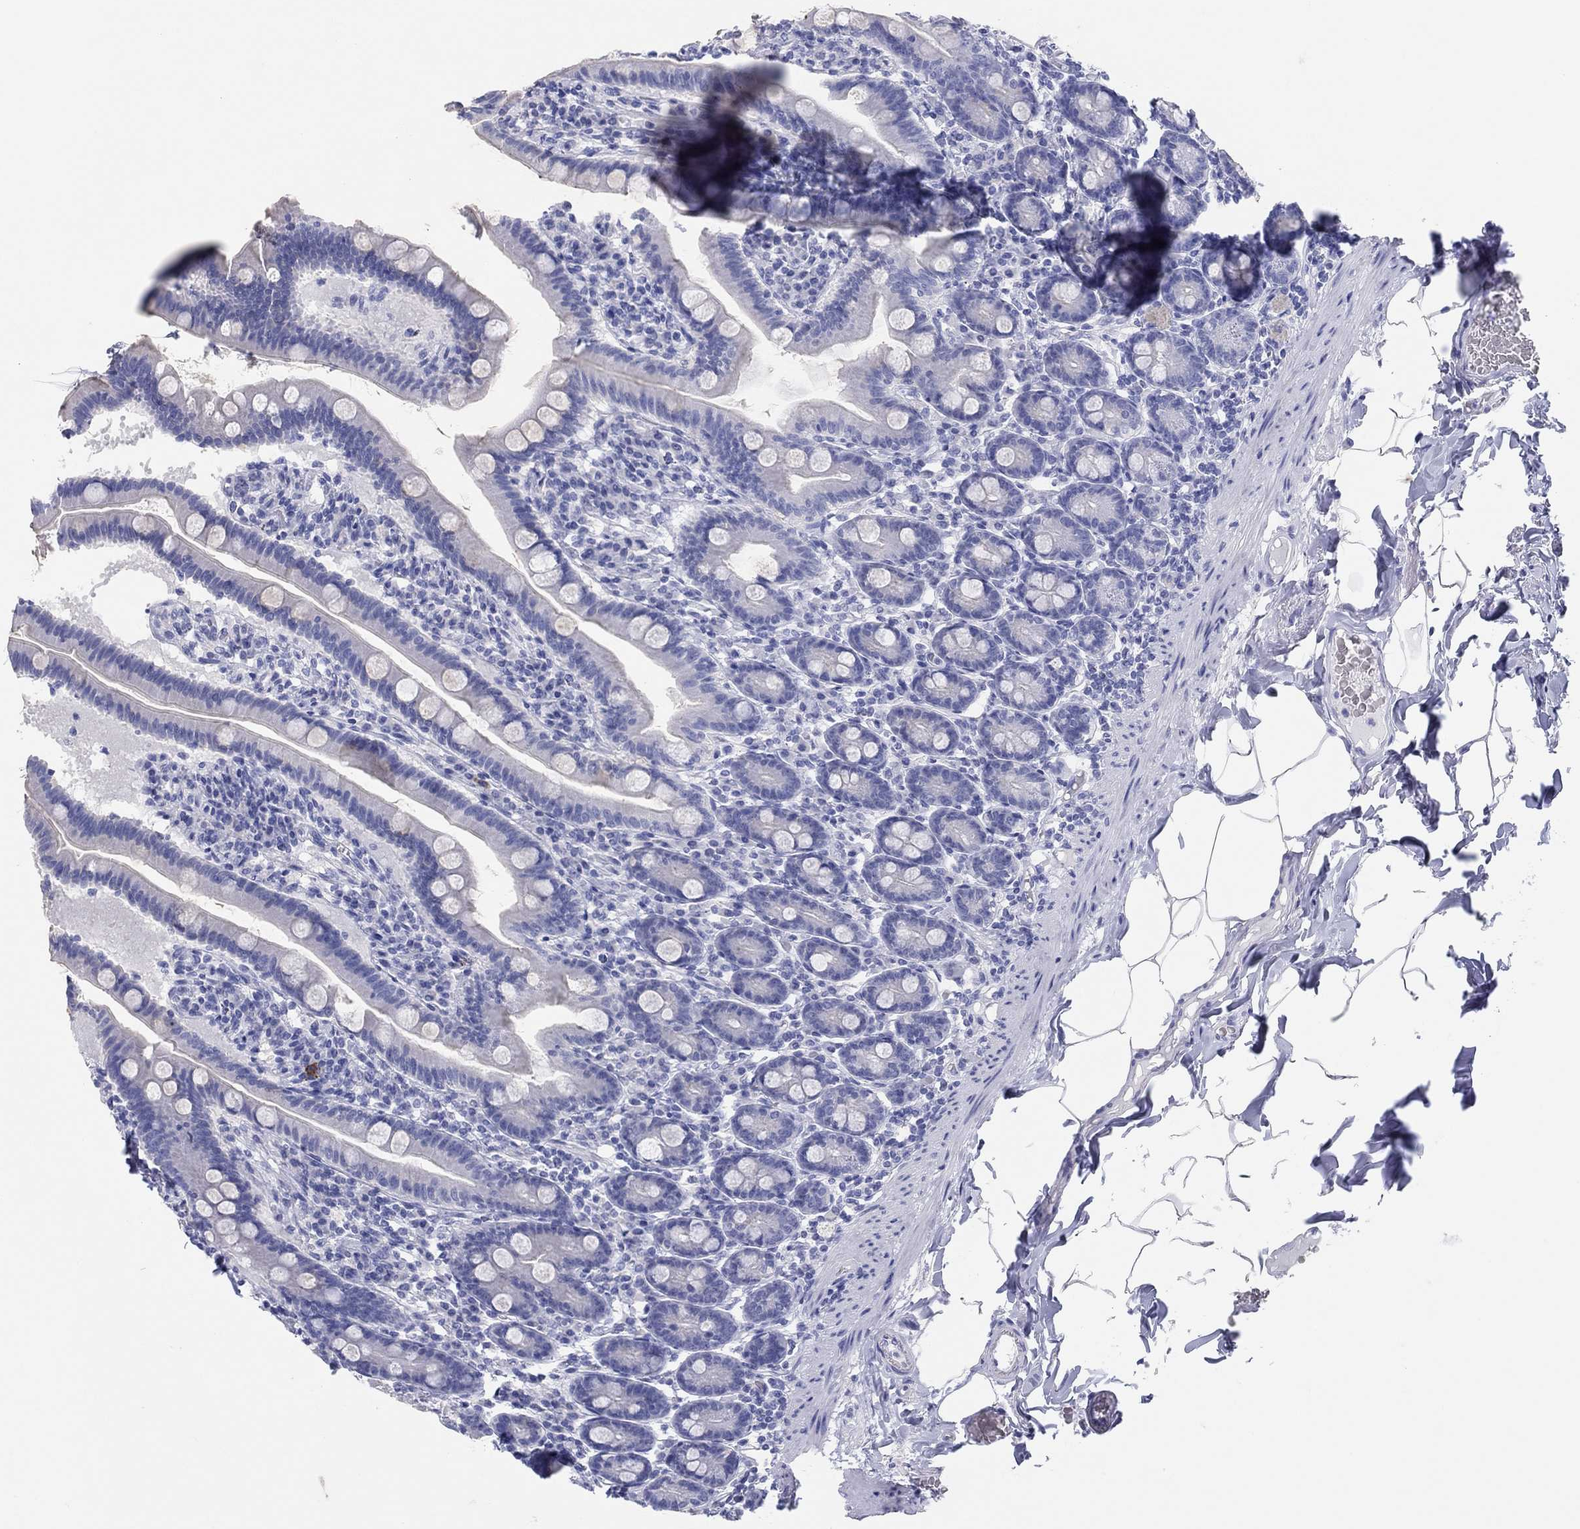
{"staining": {"intensity": "negative", "quantity": "none", "location": "none"}, "tissue": "small intestine", "cell_type": "Glandular cells", "image_type": "normal", "snomed": [{"axis": "morphology", "description": "Normal tissue, NOS"}, {"axis": "topography", "description": "Small intestine"}], "caption": "A micrograph of human small intestine is negative for staining in glandular cells. The staining was performed using DAB to visualize the protein expression in brown, while the nuclei were stained in blue with hematoxylin (Magnification: 20x).", "gene": "ERICH3", "patient": {"sex": "male", "age": 66}}